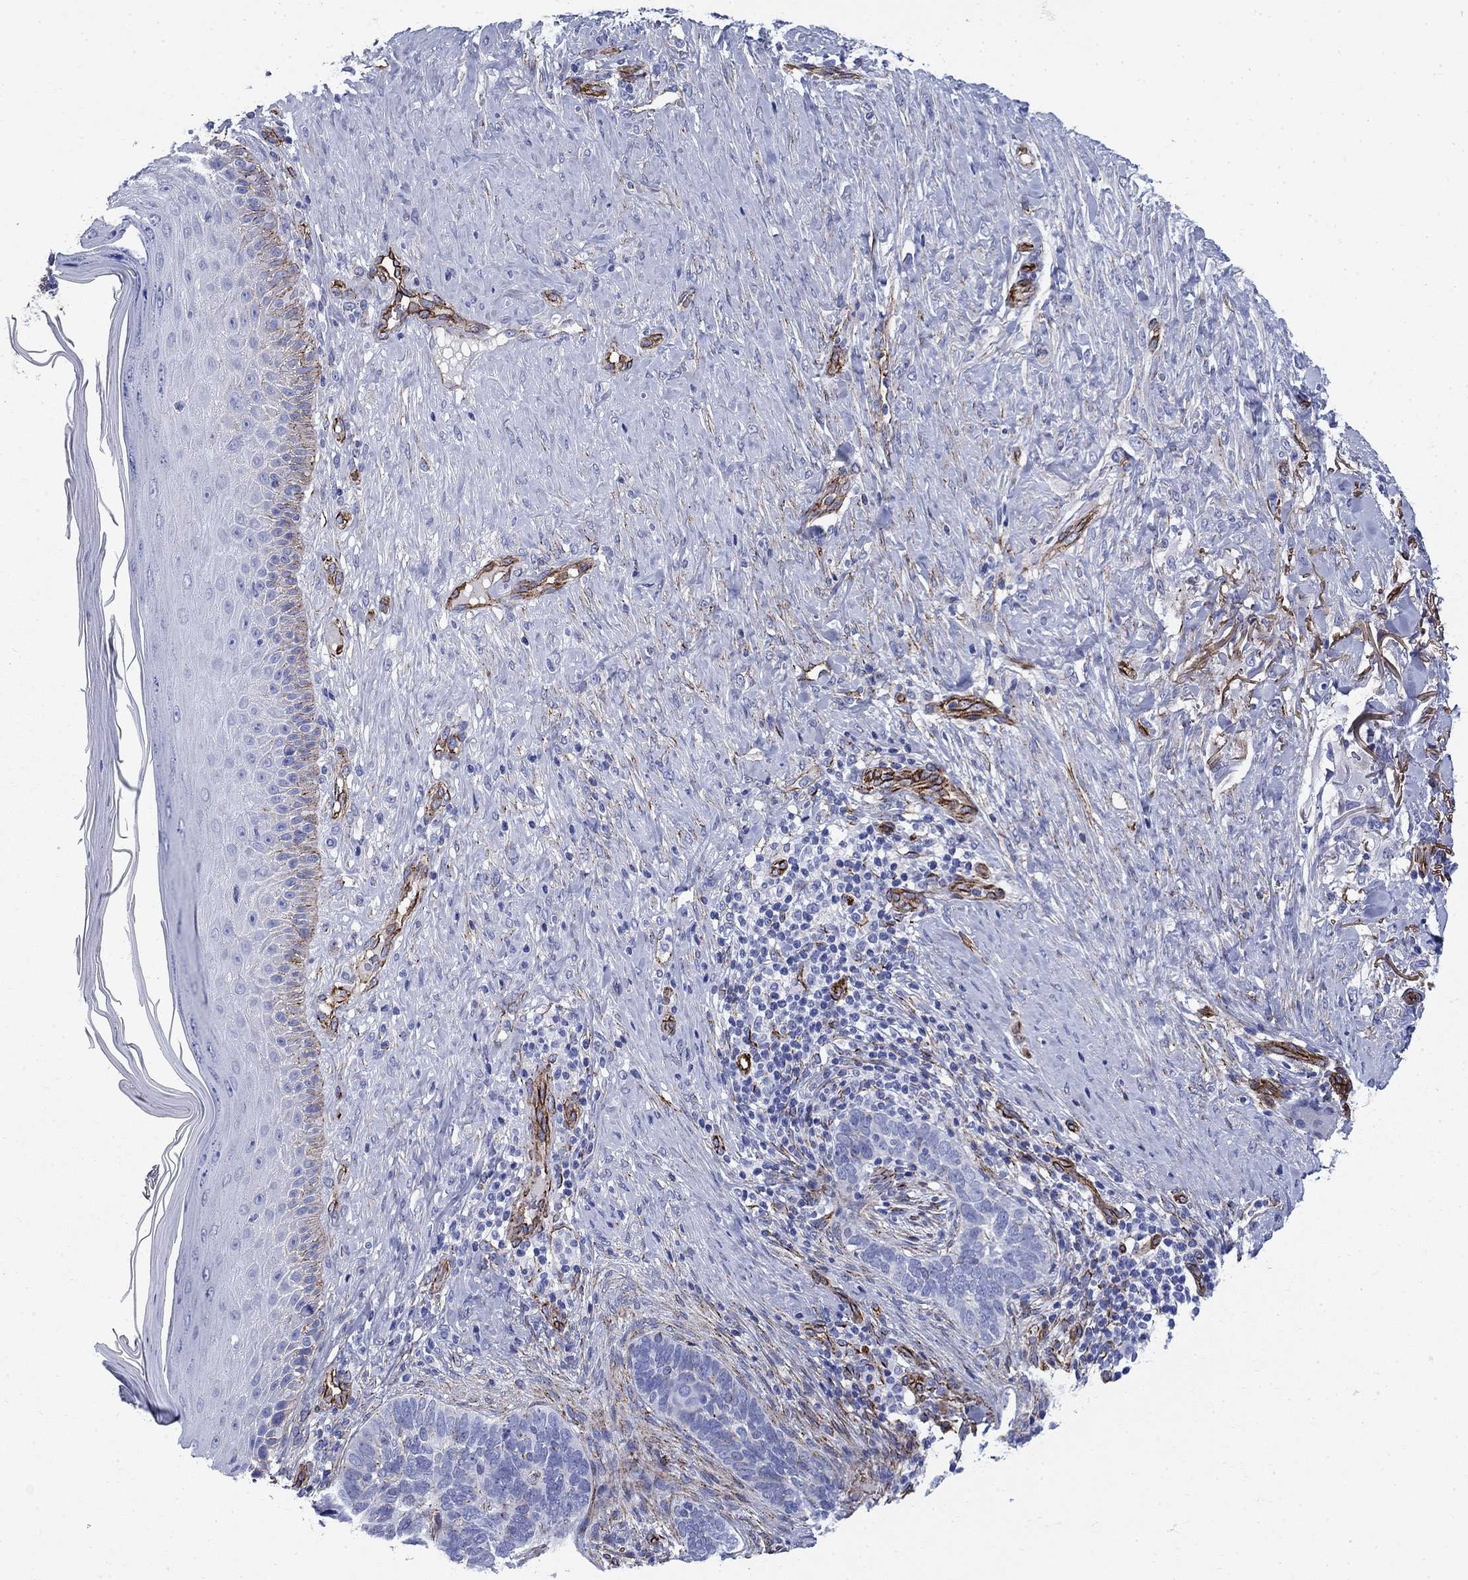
{"staining": {"intensity": "negative", "quantity": "none", "location": "none"}, "tissue": "skin cancer", "cell_type": "Tumor cells", "image_type": "cancer", "snomed": [{"axis": "morphology", "description": "Normal tissue, NOS"}, {"axis": "morphology", "description": "Basal cell carcinoma"}, {"axis": "topography", "description": "Skin"}], "caption": "DAB immunohistochemical staining of human basal cell carcinoma (skin) displays no significant staining in tumor cells.", "gene": "VTN", "patient": {"sex": "male", "age": 46}}